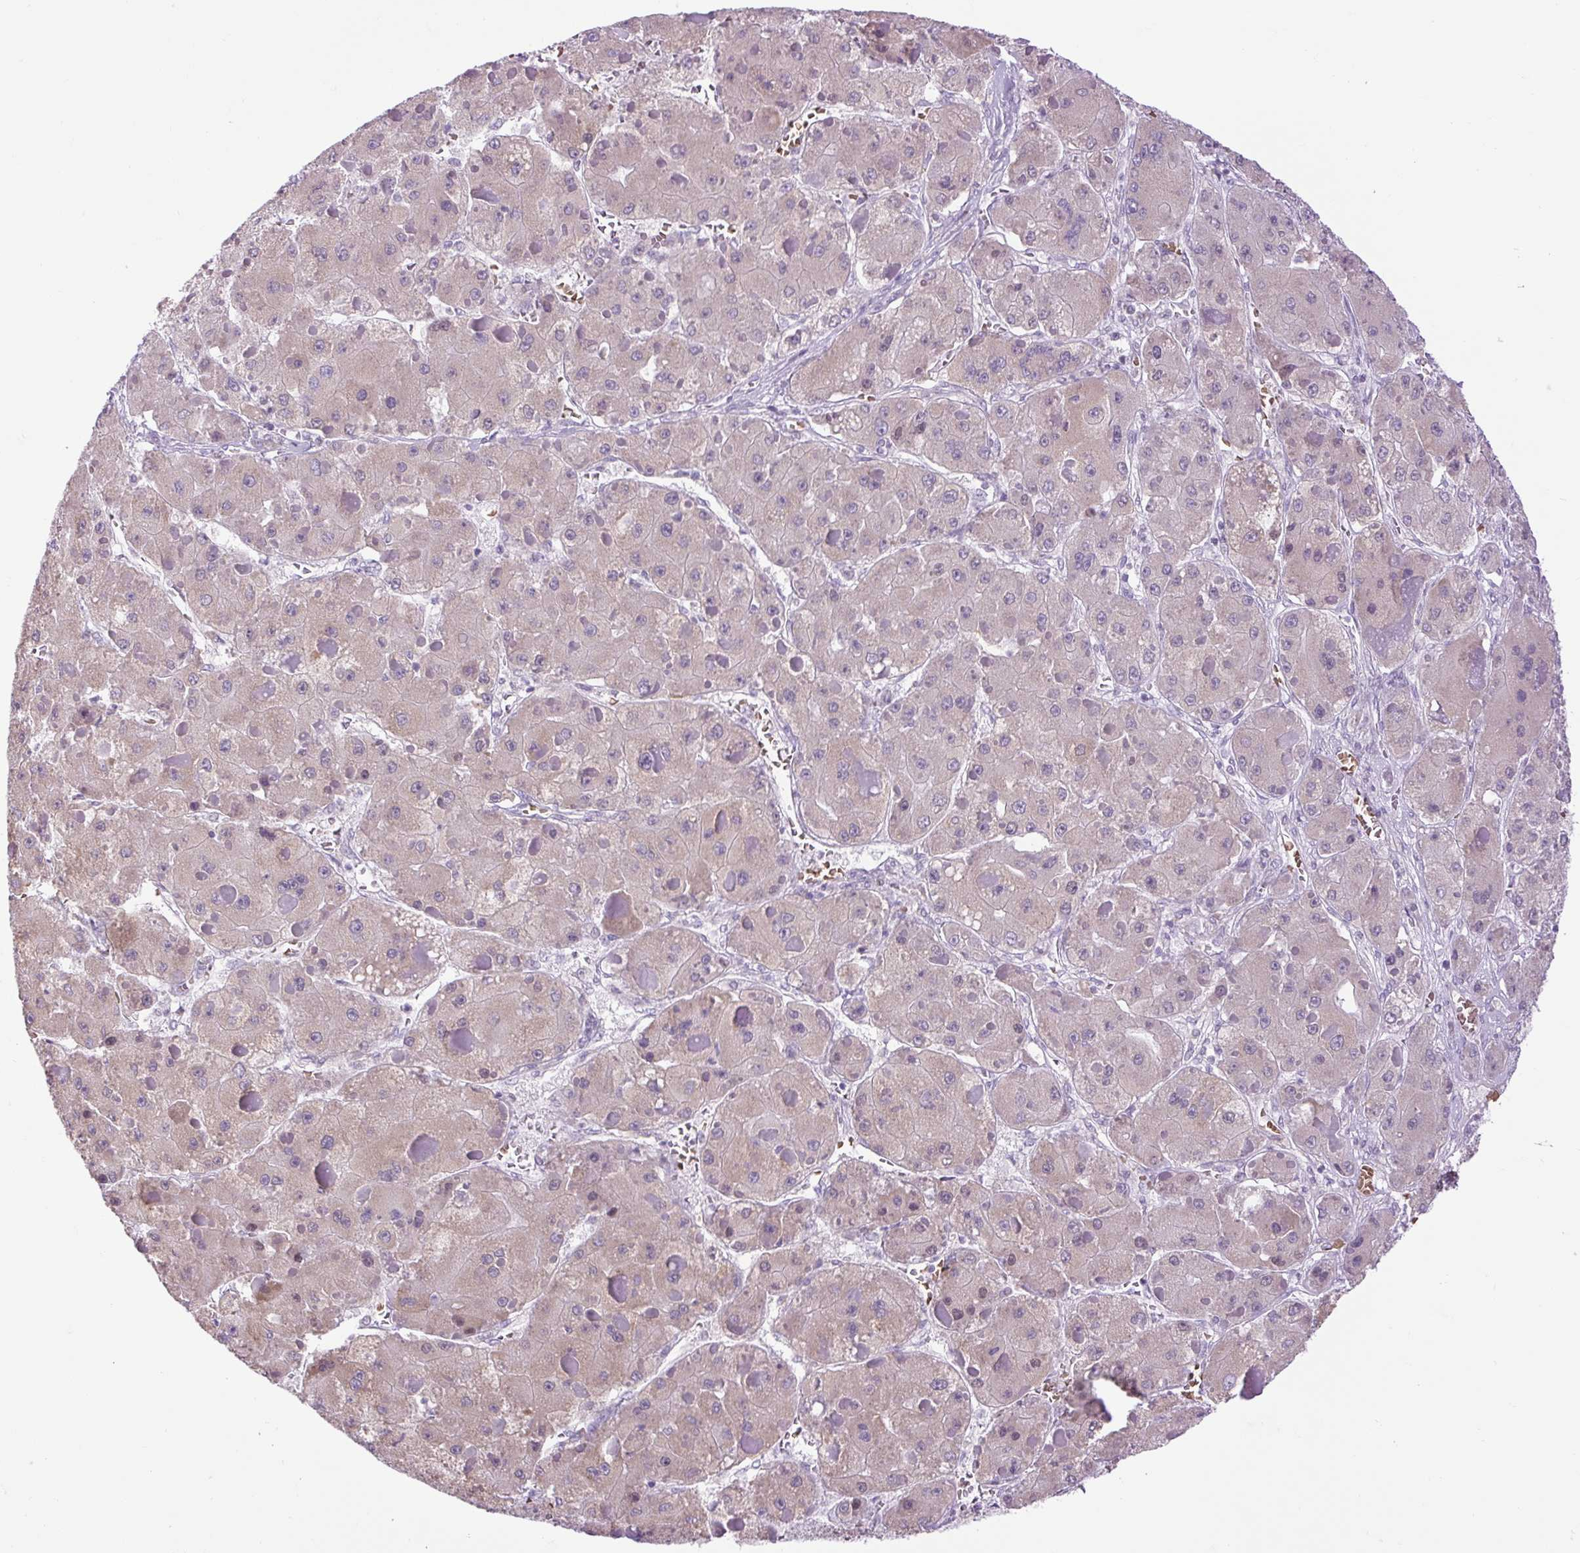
{"staining": {"intensity": "weak", "quantity": "25%-75%", "location": "cytoplasmic/membranous"}, "tissue": "liver cancer", "cell_type": "Tumor cells", "image_type": "cancer", "snomed": [{"axis": "morphology", "description": "Carcinoma, Hepatocellular, NOS"}, {"axis": "topography", "description": "Liver"}], "caption": "Human liver hepatocellular carcinoma stained with a brown dye exhibits weak cytoplasmic/membranous positive positivity in approximately 25%-75% of tumor cells.", "gene": "SCO2", "patient": {"sex": "female", "age": 73}}